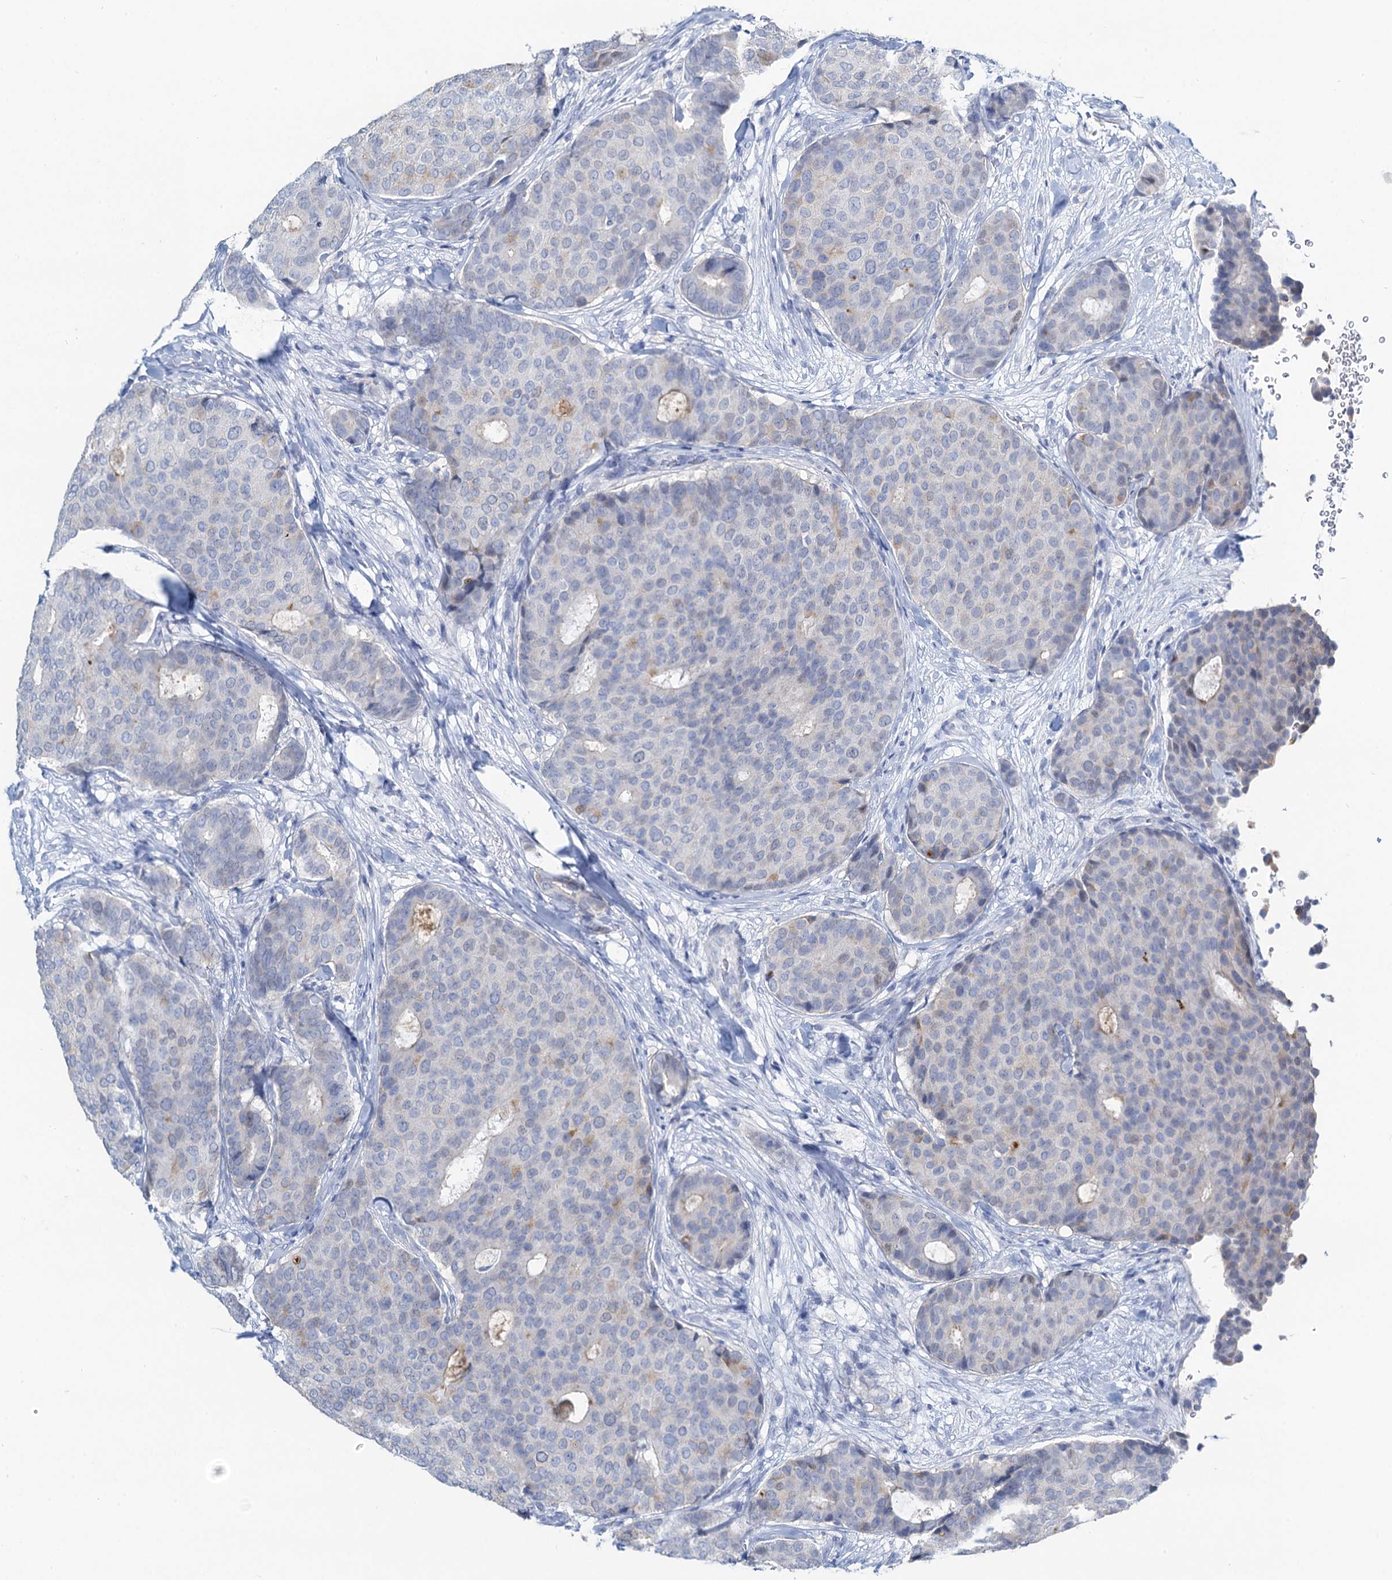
{"staining": {"intensity": "weak", "quantity": "<25%", "location": "cytoplasmic/membranous"}, "tissue": "breast cancer", "cell_type": "Tumor cells", "image_type": "cancer", "snomed": [{"axis": "morphology", "description": "Duct carcinoma"}, {"axis": "topography", "description": "Breast"}], "caption": "IHC of infiltrating ductal carcinoma (breast) displays no expression in tumor cells. (DAB immunohistochemistry with hematoxylin counter stain).", "gene": "TOX3", "patient": {"sex": "female", "age": 75}}